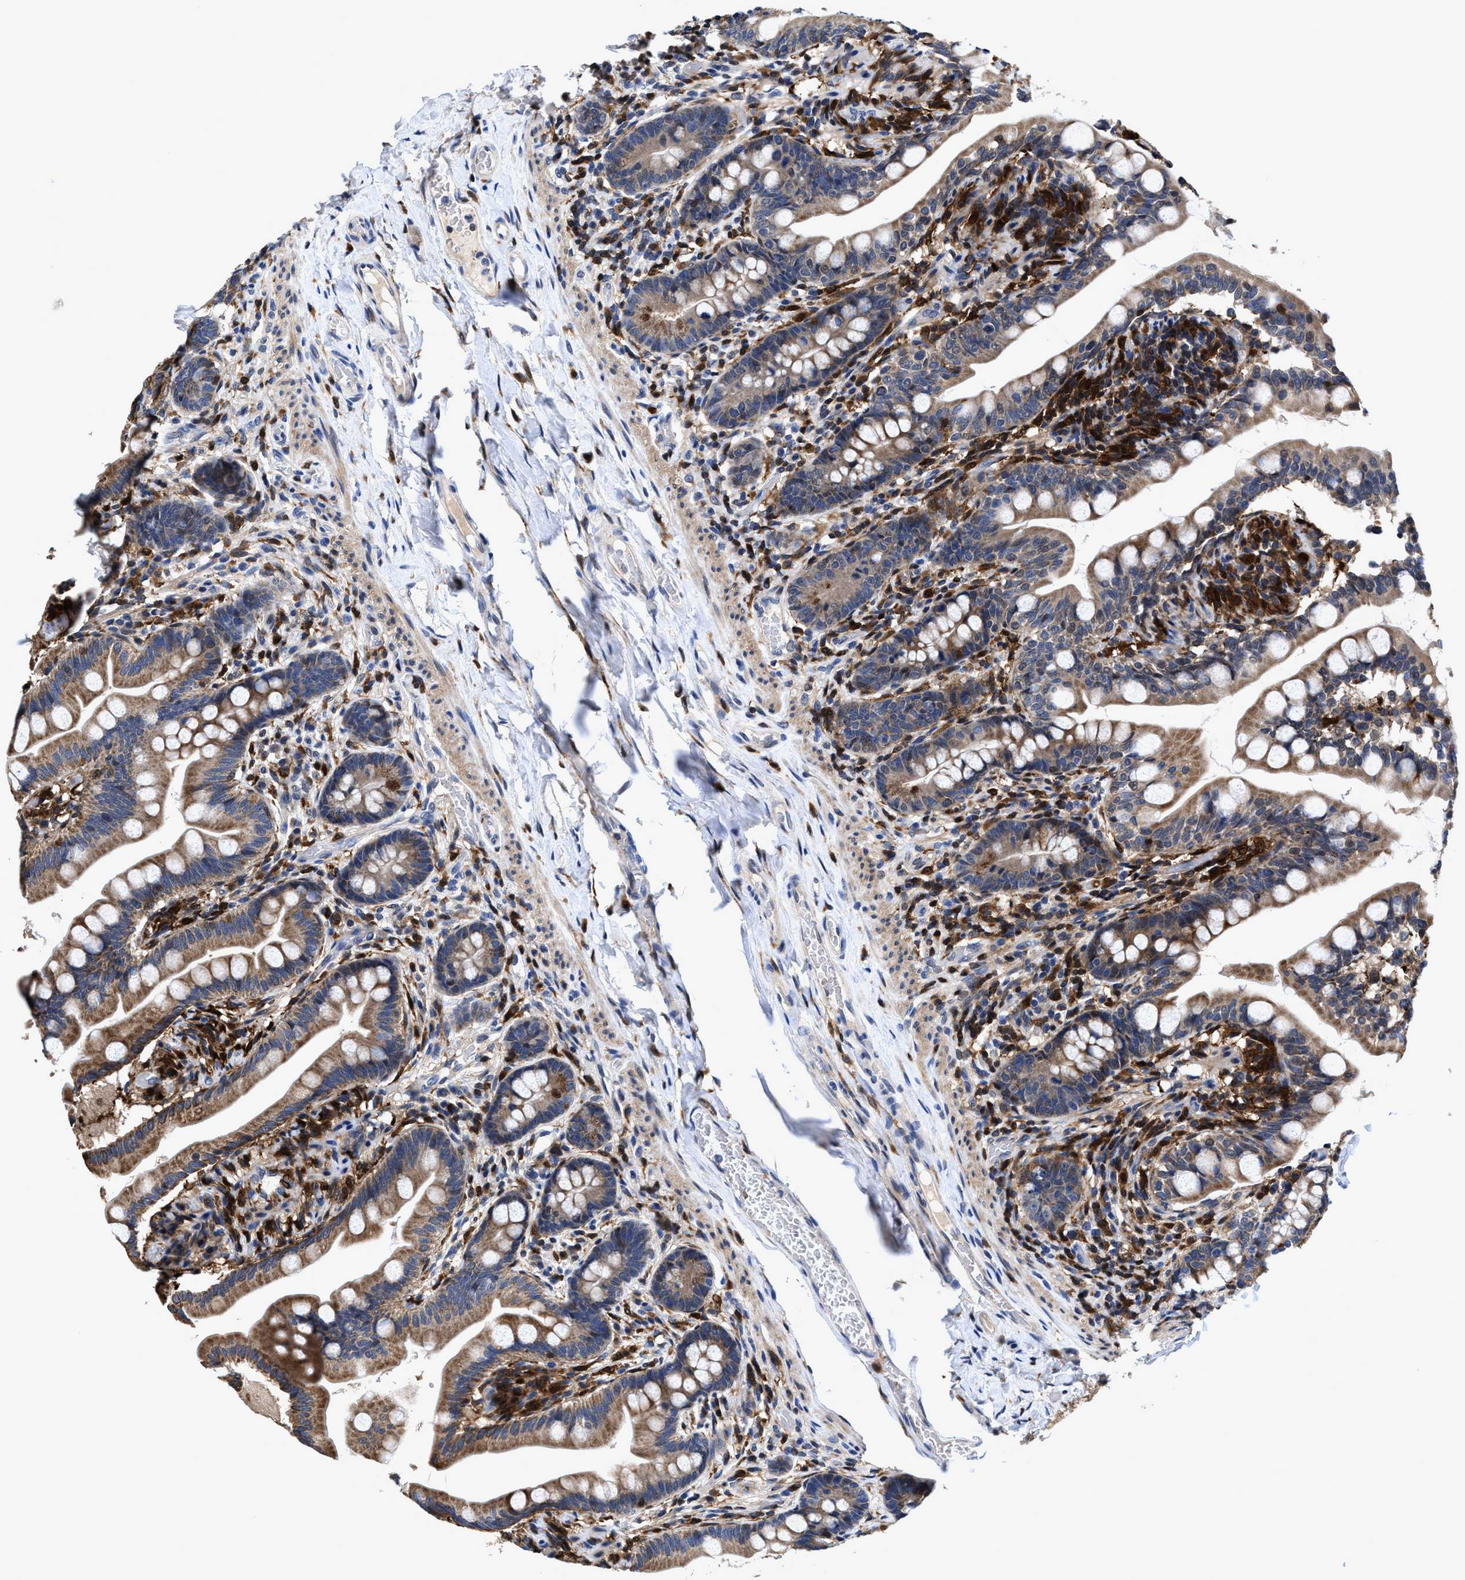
{"staining": {"intensity": "strong", "quantity": ">75%", "location": "cytoplasmic/membranous"}, "tissue": "small intestine", "cell_type": "Glandular cells", "image_type": "normal", "snomed": [{"axis": "morphology", "description": "Normal tissue, NOS"}, {"axis": "topography", "description": "Small intestine"}], "caption": "Immunohistochemistry of normal small intestine exhibits high levels of strong cytoplasmic/membranous staining in approximately >75% of glandular cells.", "gene": "RGS10", "patient": {"sex": "female", "age": 56}}